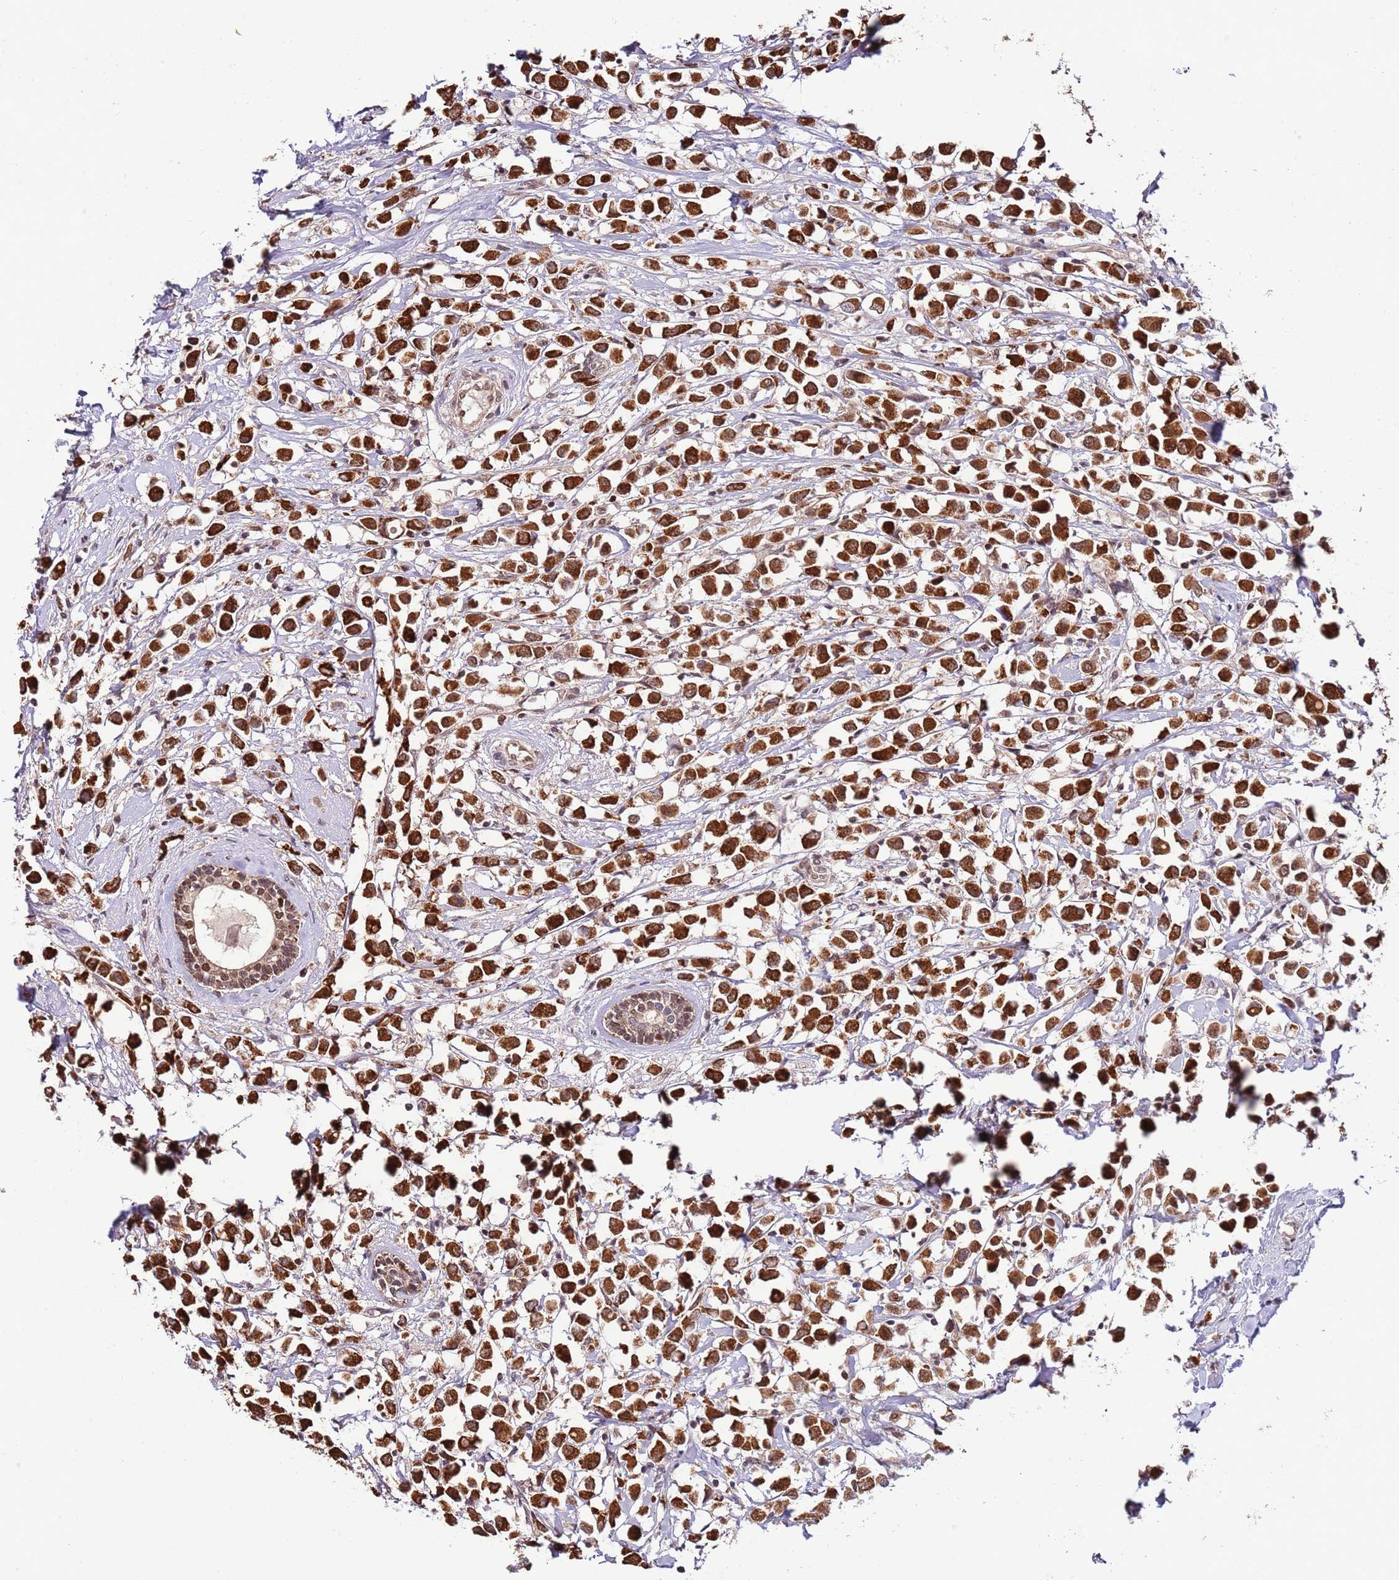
{"staining": {"intensity": "strong", "quantity": ">75%", "location": "cytoplasmic/membranous,nuclear"}, "tissue": "breast cancer", "cell_type": "Tumor cells", "image_type": "cancer", "snomed": [{"axis": "morphology", "description": "Duct carcinoma"}, {"axis": "topography", "description": "Breast"}], "caption": "This is a histology image of immunohistochemistry (IHC) staining of intraductal carcinoma (breast), which shows strong expression in the cytoplasmic/membranous and nuclear of tumor cells.", "gene": "RIF1", "patient": {"sex": "female", "age": 61}}